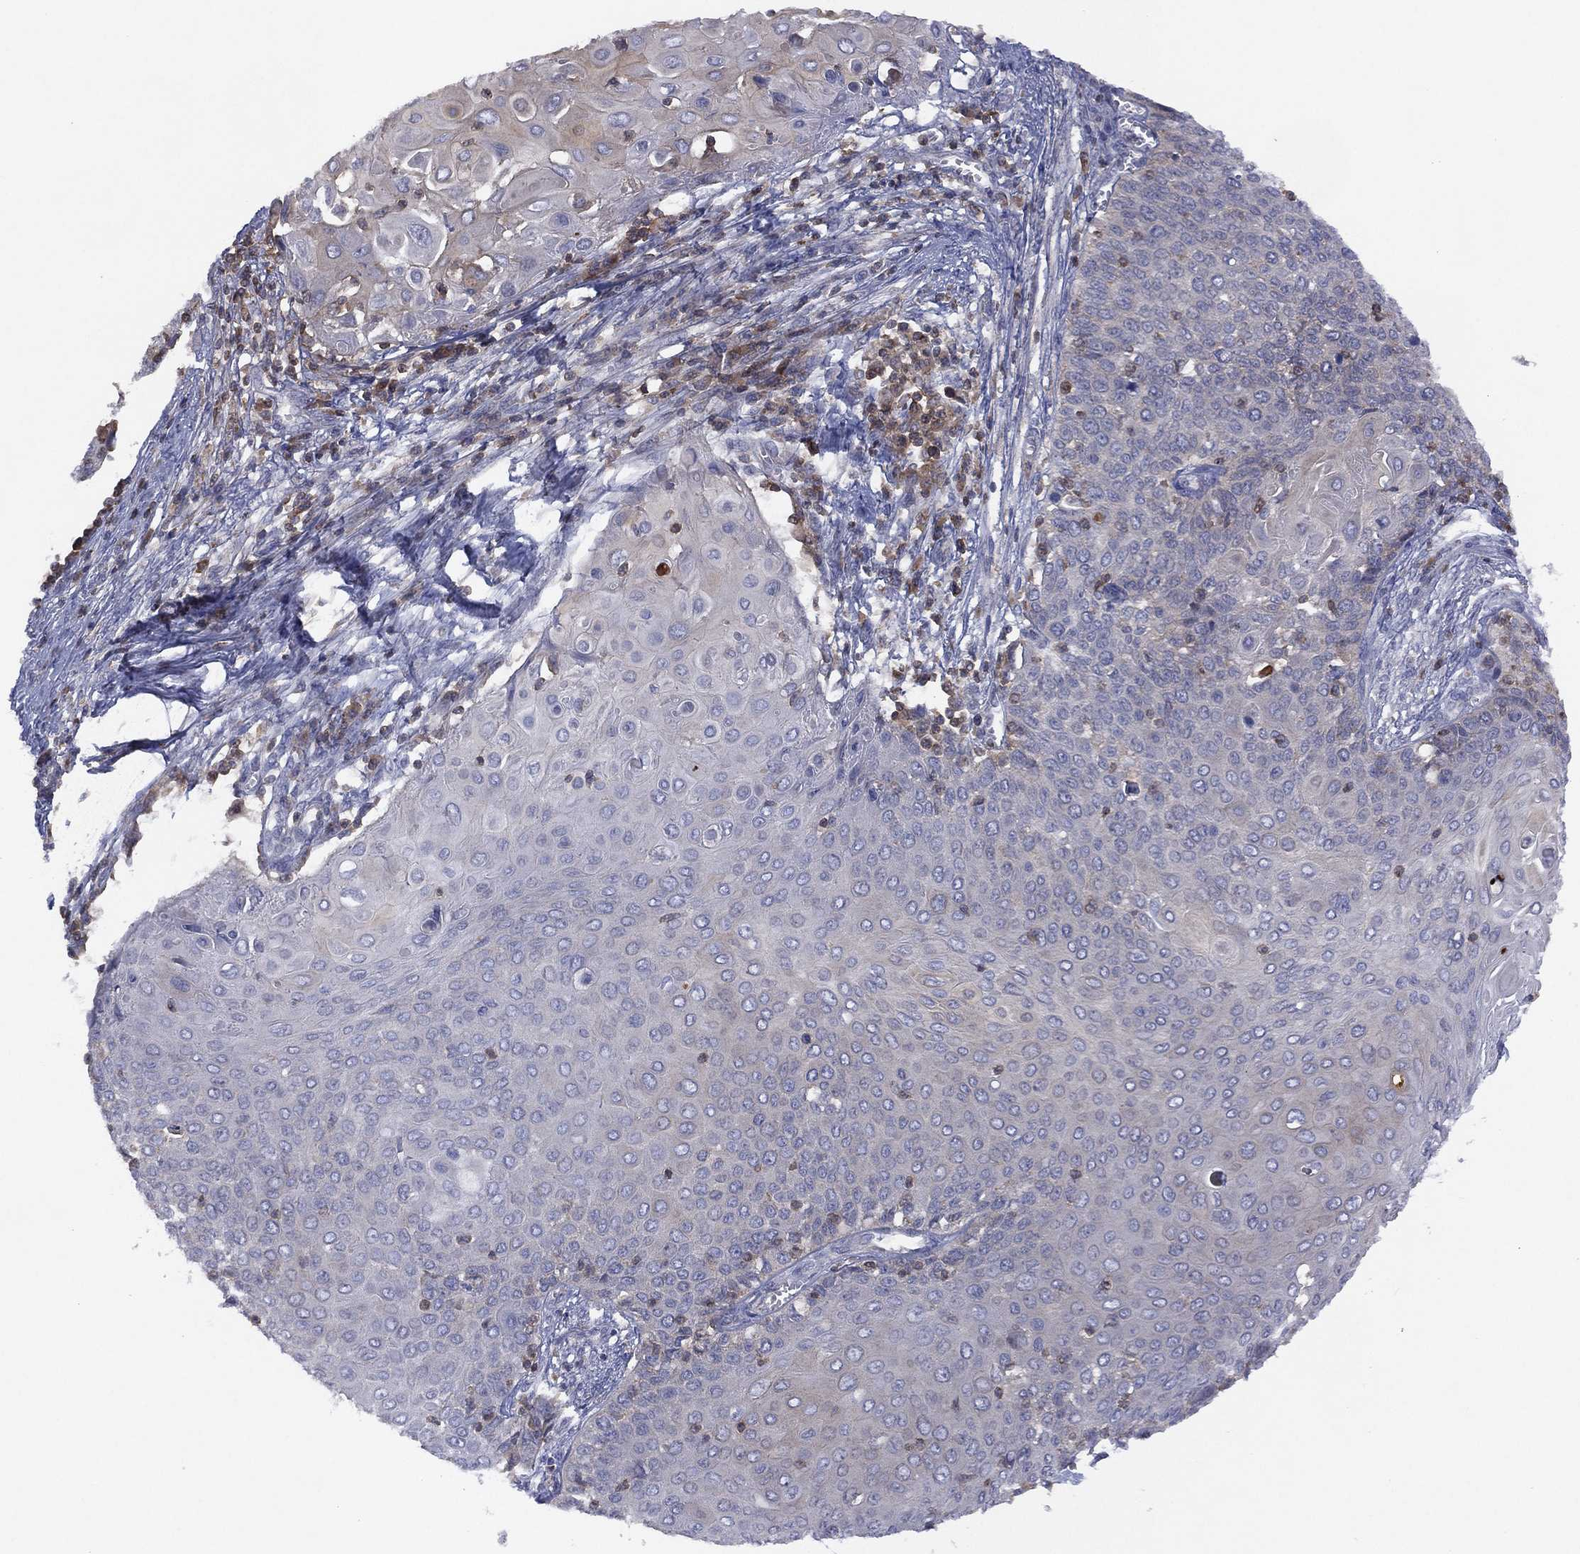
{"staining": {"intensity": "negative", "quantity": "none", "location": "none"}, "tissue": "cervical cancer", "cell_type": "Tumor cells", "image_type": "cancer", "snomed": [{"axis": "morphology", "description": "Squamous cell carcinoma, NOS"}, {"axis": "topography", "description": "Cervix"}], "caption": "Tumor cells show no significant staining in squamous cell carcinoma (cervical).", "gene": "DOCK8", "patient": {"sex": "female", "age": 39}}